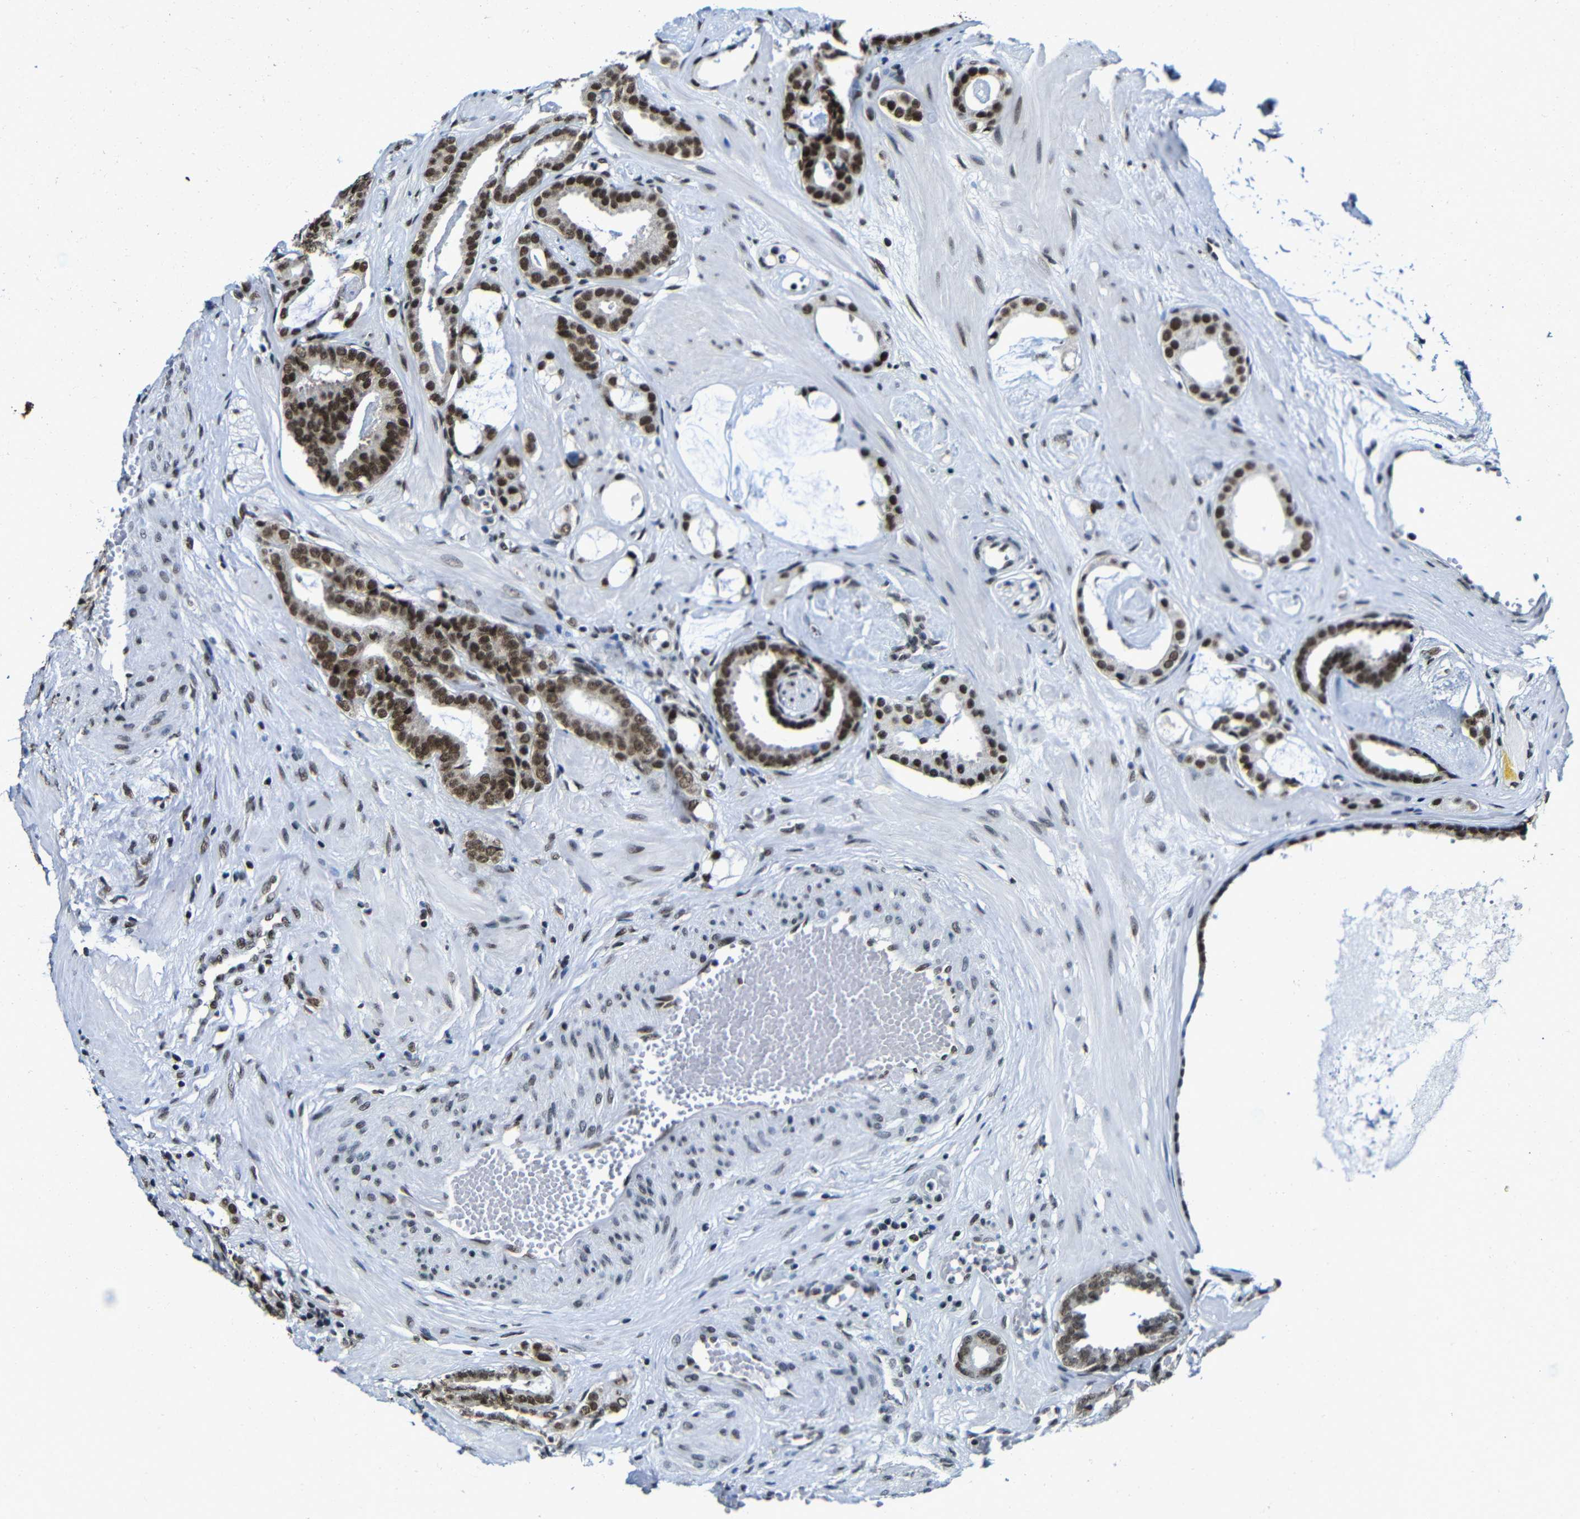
{"staining": {"intensity": "moderate", "quantity": ">75%", "location": "nuclear"}, "tissue": "prostate cancer", "cell_type": "Tumor cells", "image_type": "cancer", "snomed": [{"axis": "morphology", "description": "Adenocarcinoma, Low grade"}, {"axis": "topography", "description": "Prostate"}], "caption": "A micrograph showing moderate nuclear expression in about >75% of tumor cells in prostate cancer, as visualized by brown immunohistochemical staining.", "gene": "PTBP1", "patient": {"sex": "male", "age": 53}}